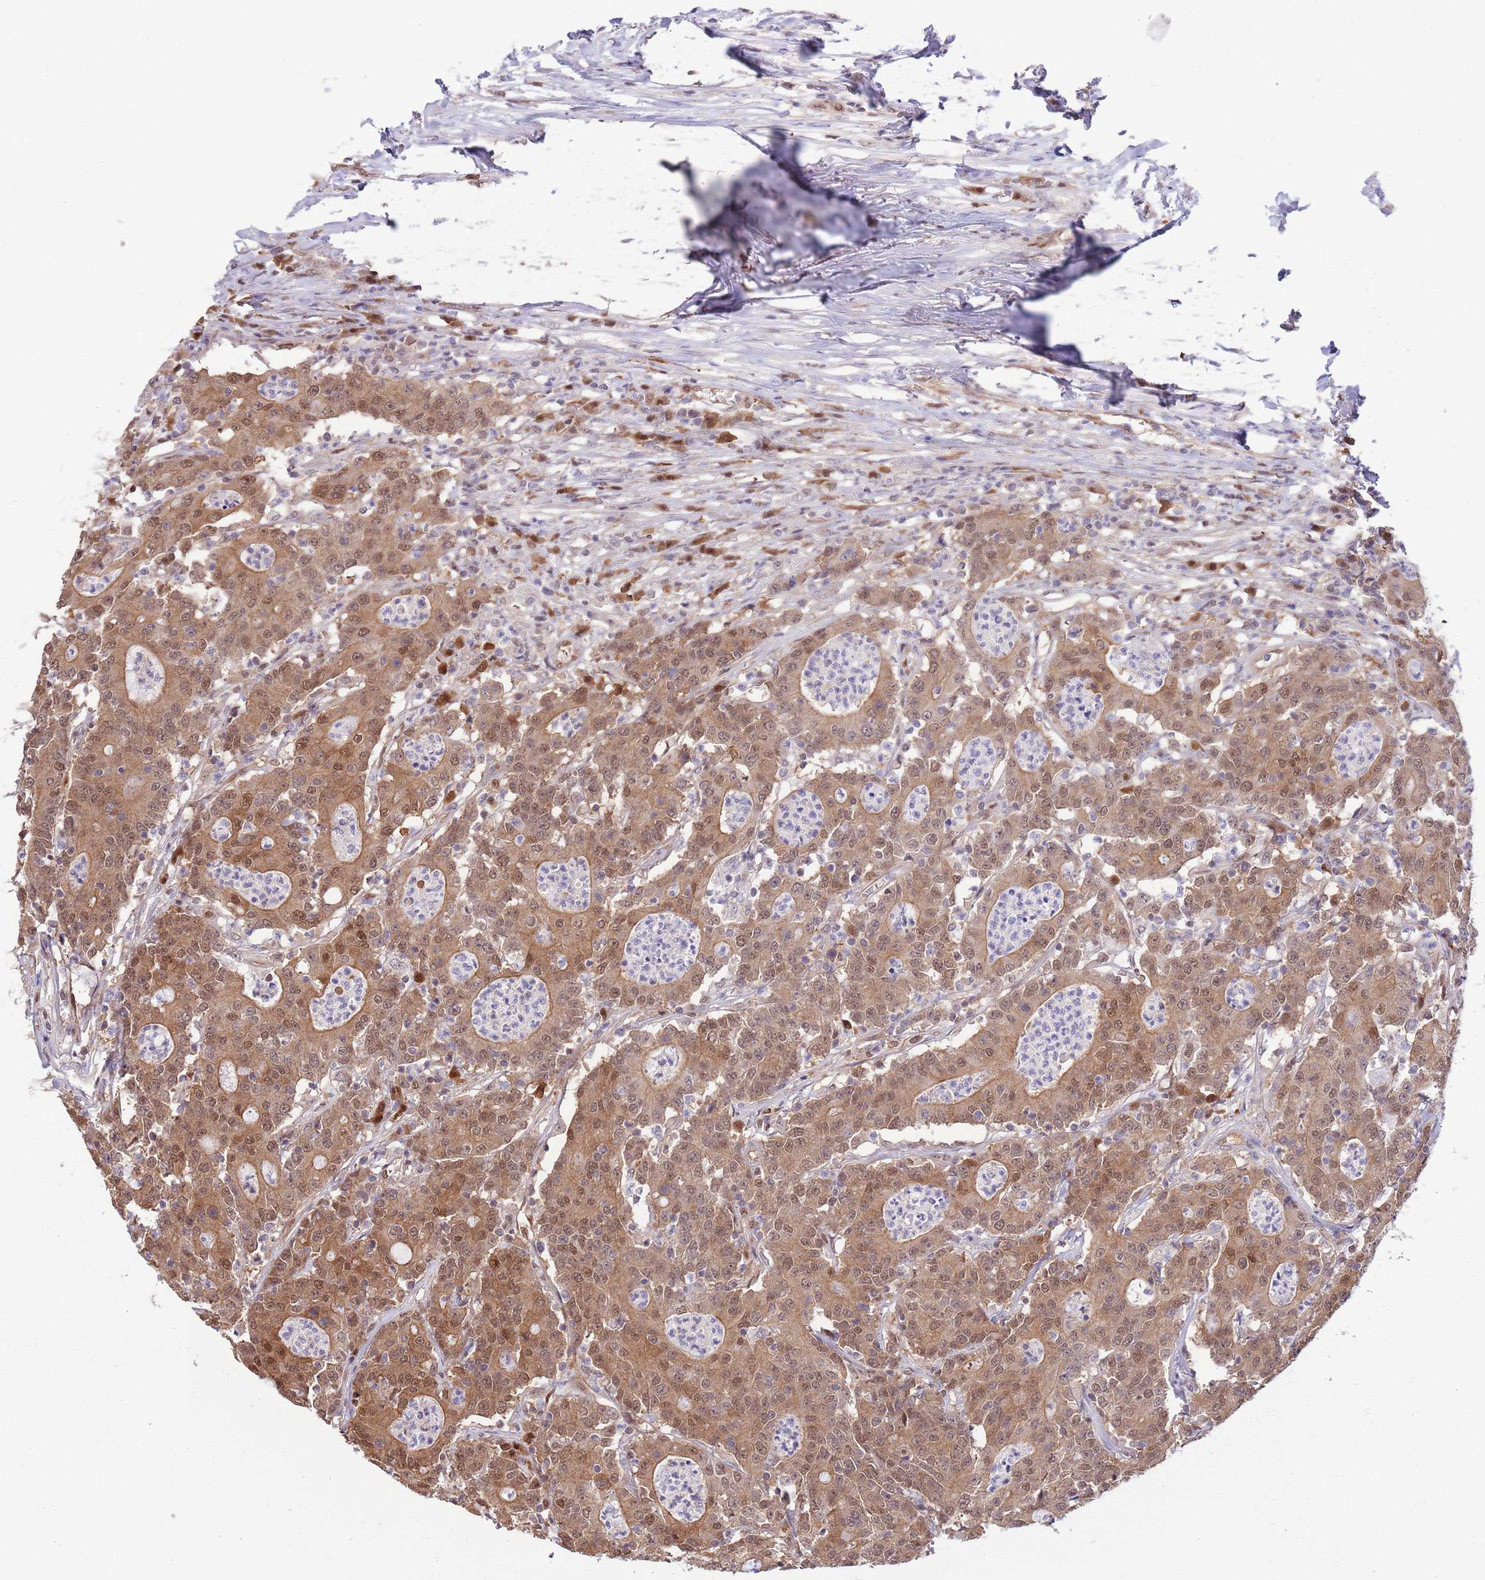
{"staining": {"intensity": "moderate", "quantity": ">75%", "location": "cytoplasmic/membranous,nuclear"}, "tissue": "colorectal cancer", "cell_type": "Tumor cells", "image_type": "cancer", "snomed": [{"axis": "morphology", "description": "Adenocarcinoma, NOS"}, {"axis": "topography", "description": "Colon"}], "caption": "There is medium levels of moderate cytoplasmic/membranous and nuclear staining in tumor cells of colorectal adenocarcinoma, as demonstrated by immunohistochemical staining (brown color).", "gene": "NSFL1C", "patient": {"sex": "male", "age": 83}}